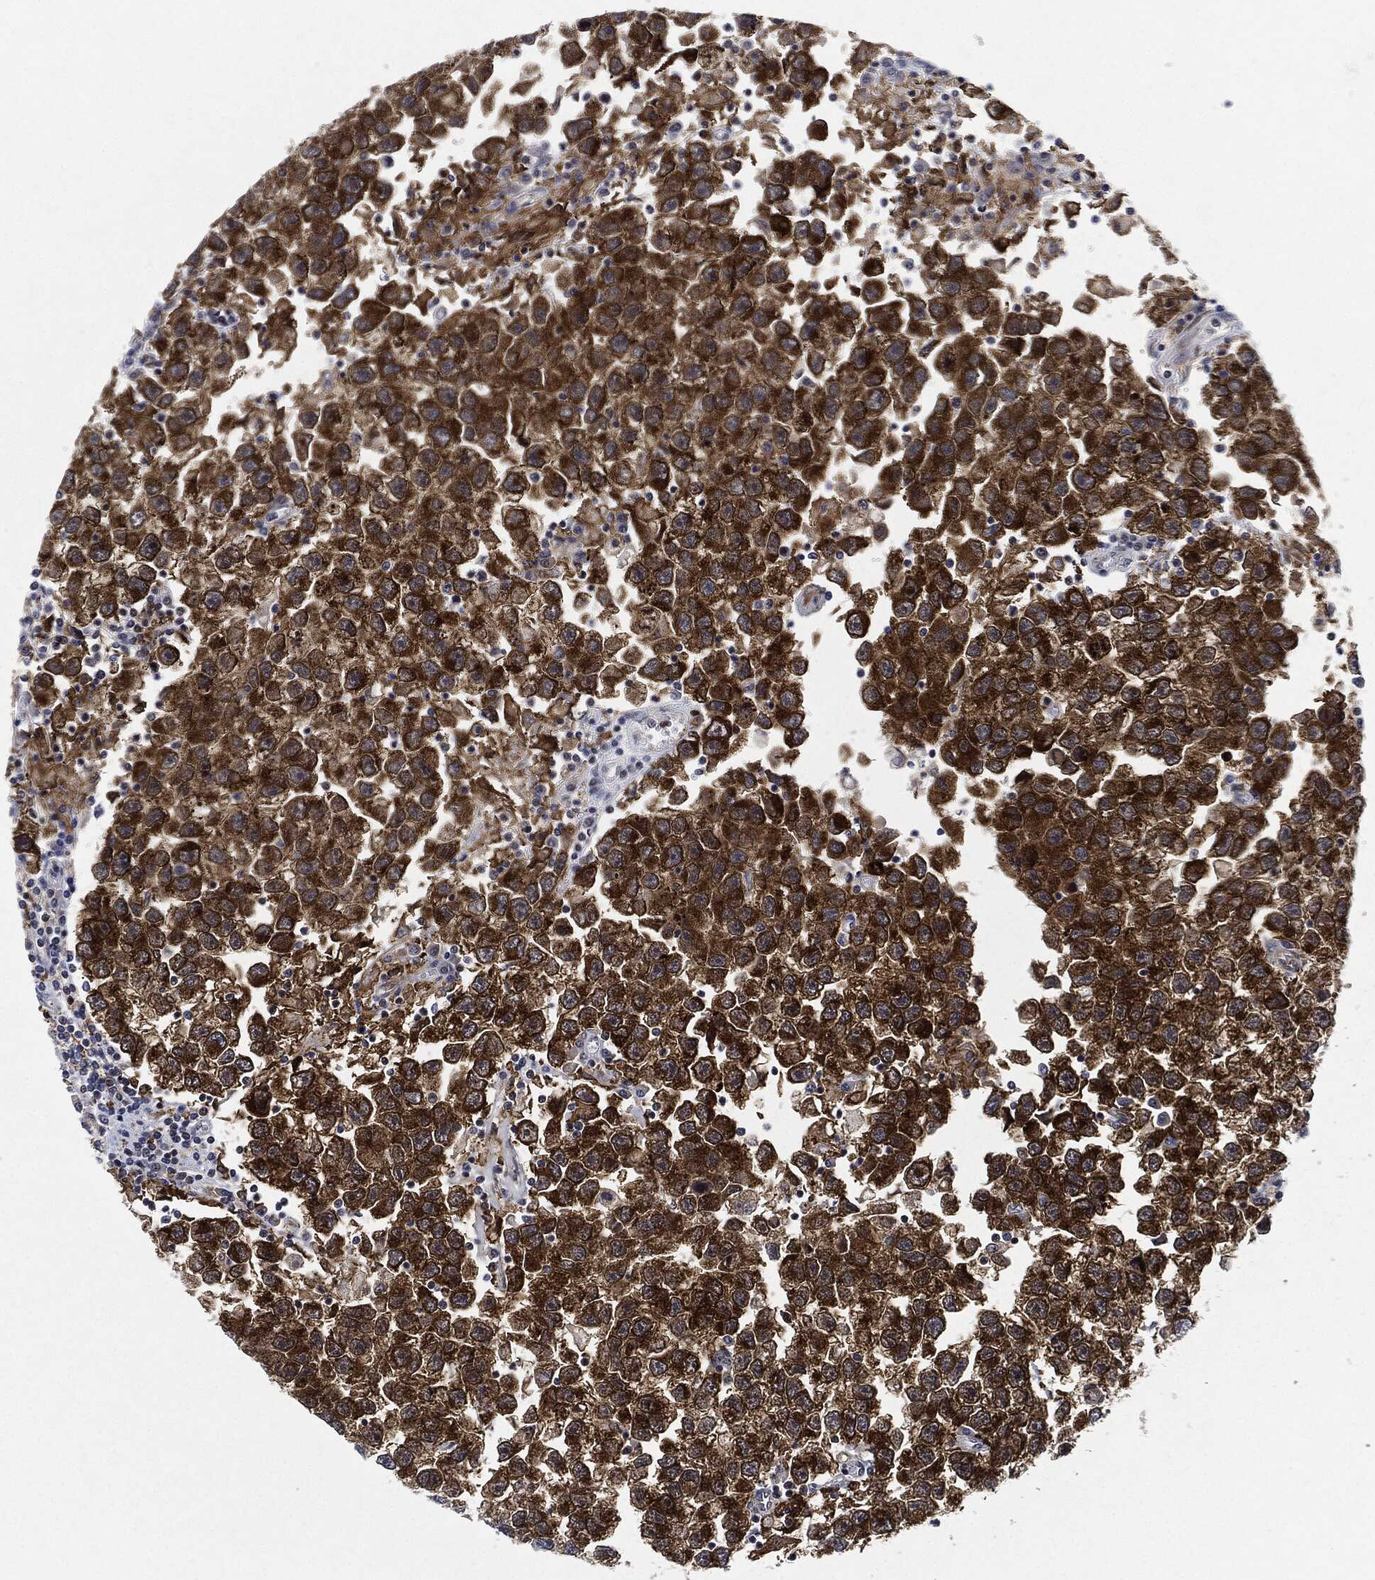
{"staining": {"intensity": "strong", "quantity": ">75%", "location": "cytoplasmic/membranous"}, "tissue": "testis cancer", "cell_type": "Tumor cells", "image_type": "cancer", "snomed": [{"axis": "morphology", "description": "Seminoma, NOS"}, {"axis": "topography", "description": "Testis"}], "caption": "Tumor cells exhibit strong cytoplasmic/membranous staining in approximately >75% of cells in testis cancer.", "gene": "NANOS3", "patient": {"sex": "male", "age": 26}}